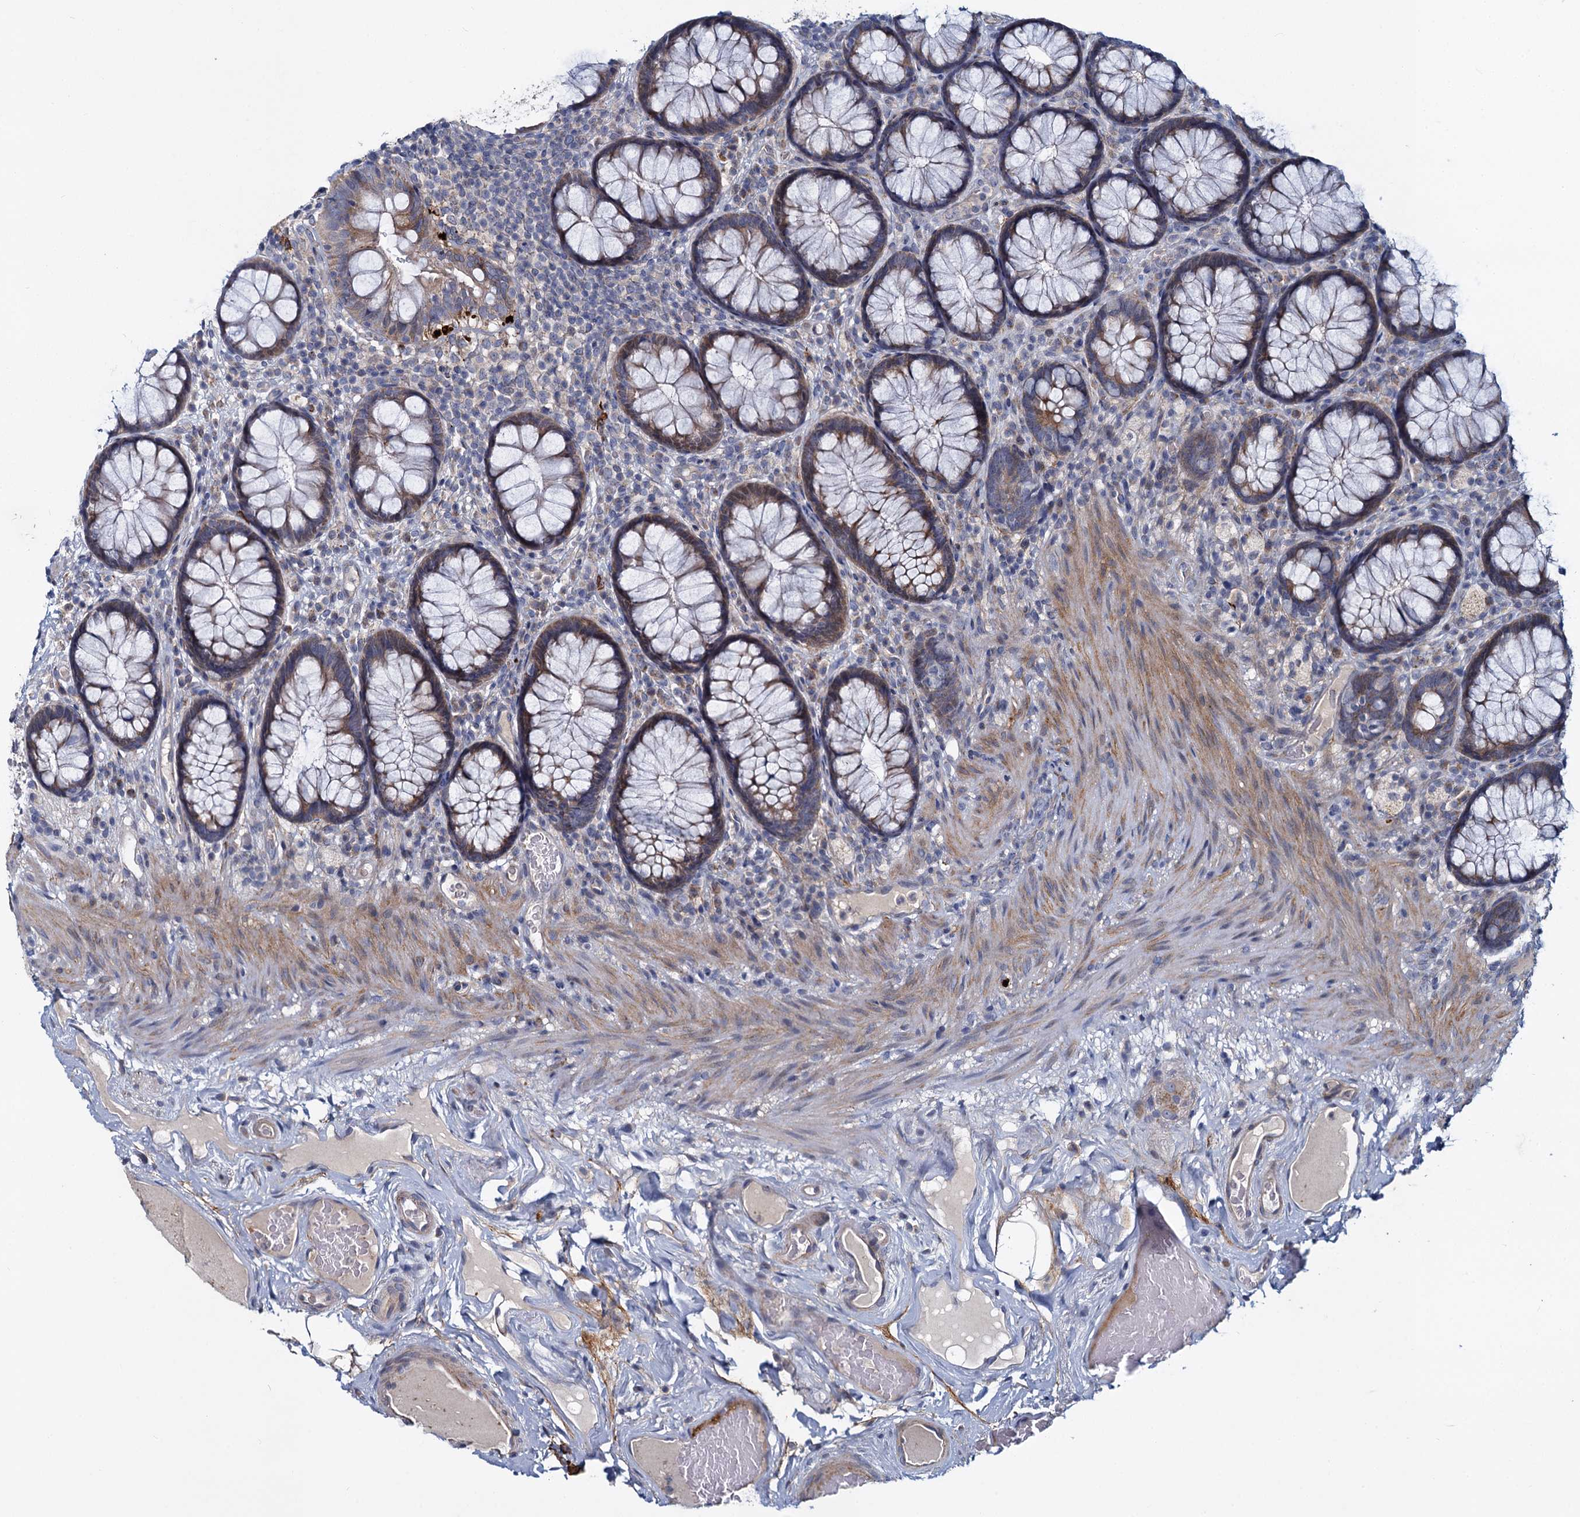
{"staining": {"intensity": "moderate", "quantity": ">75%", "location": "cytoplasmic/membranous"}, "tissue": "rectum", "cell_type": "Glandular cells", "image_type": "normal", "snomed": [{"axis": "morphology", "description": "Normal tissue, NOS"}, {"axis": "topography", "description": "Rectum"}], "caption": "Protein expression by immunohistochemistry demonstrates moderate cytoplasmic/membranous staining in about >75% of glandular cells in benign rectum. (IHC, brightfield microscopy, high magnification).", "gene": "DCUN1D2", "patient": {"sex": "male", "age": 83}}